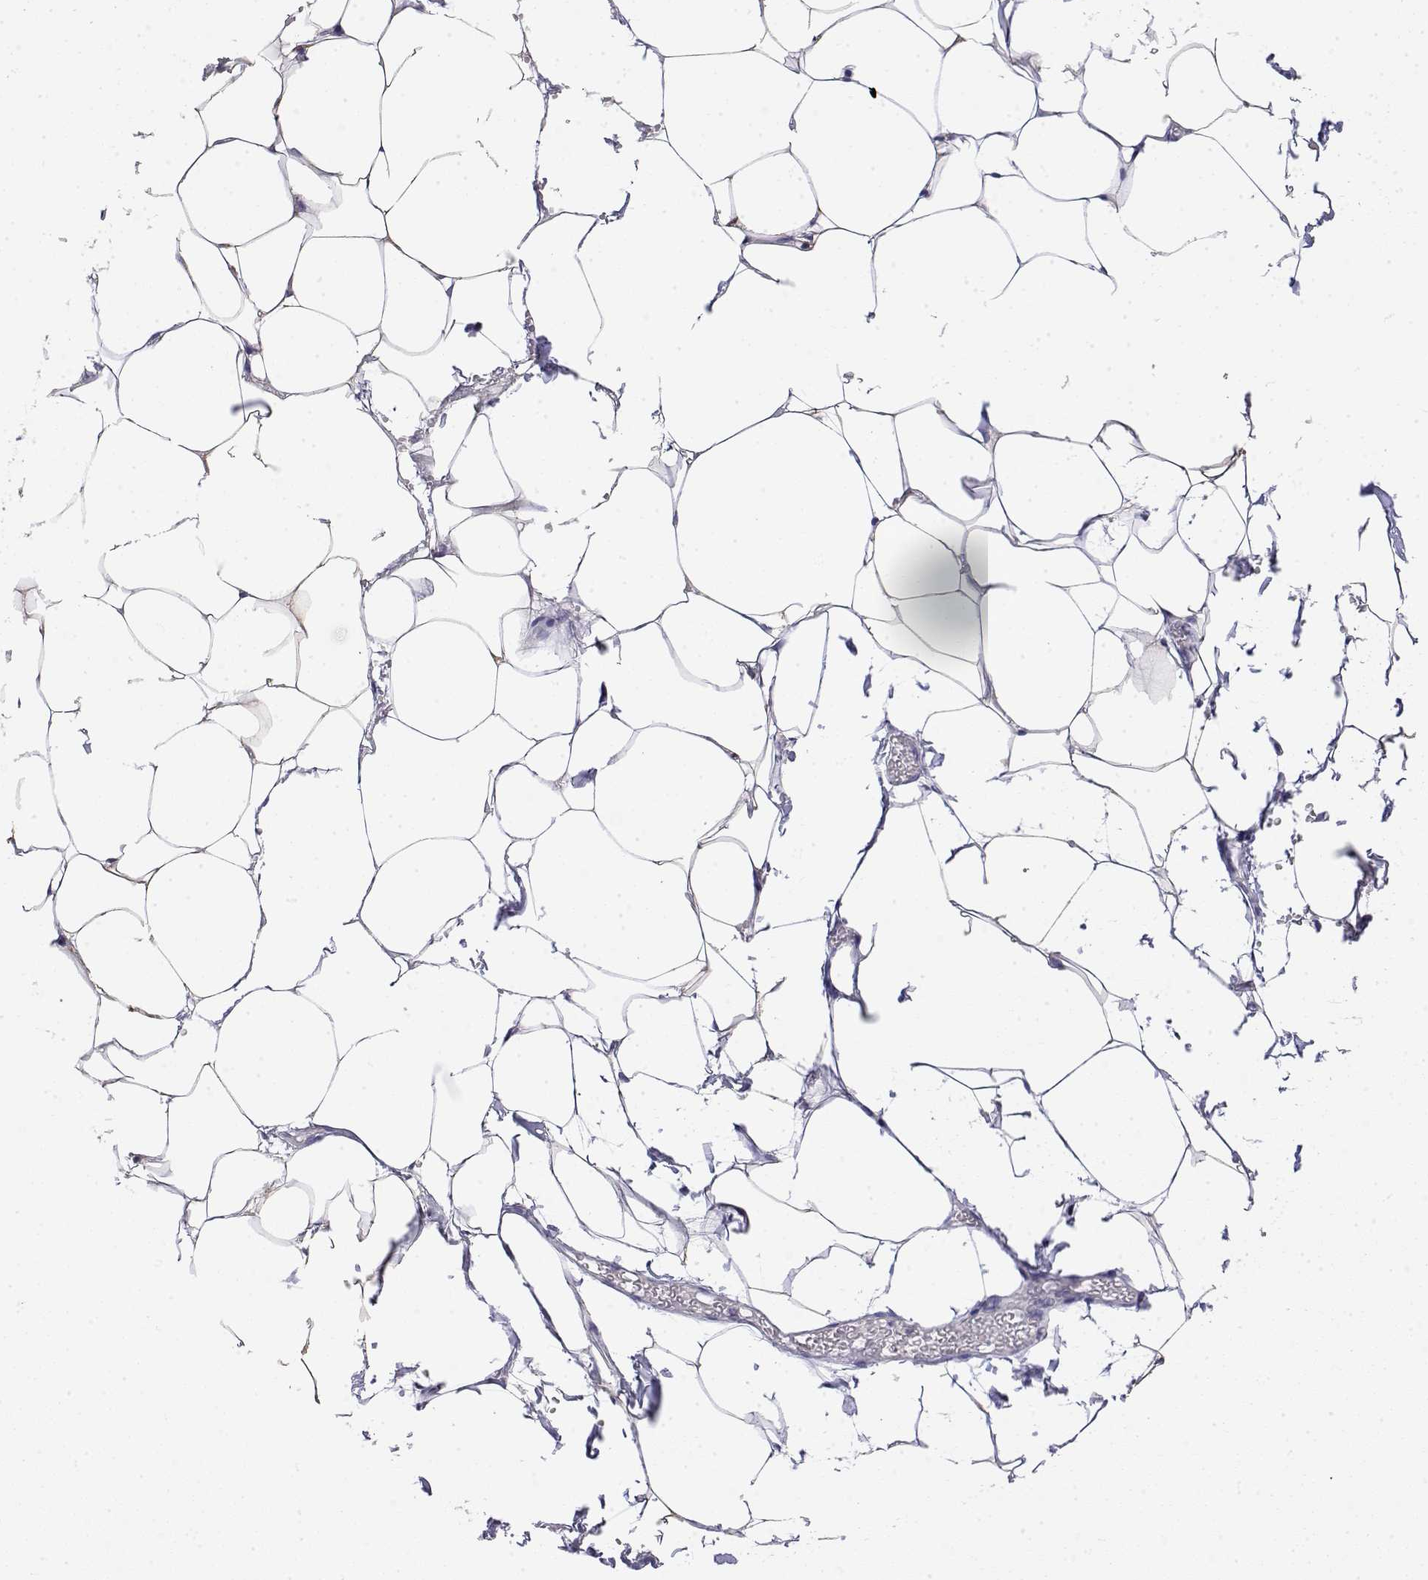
{"staining": {"intensity": "negative", "quantity": "none", "location": "none"}, "tissue": "adipose tissue", "cell_type": "Adipocytes", "image_type": "normal", "snomed": [{"axis": "morphology", "description": "Normal tissue, NOS"}, {"axis": "topography", "description": "Prostate"}, {"axis": "topography", "description": "Peripheral nerve tissue"}], "caption": "DAB immunohistochemical staining of unremarkable adipose tissue displays no significant staining in adipocytes.", "gene": "LY6D", "patient": {"sex": "male", "age": 55}}